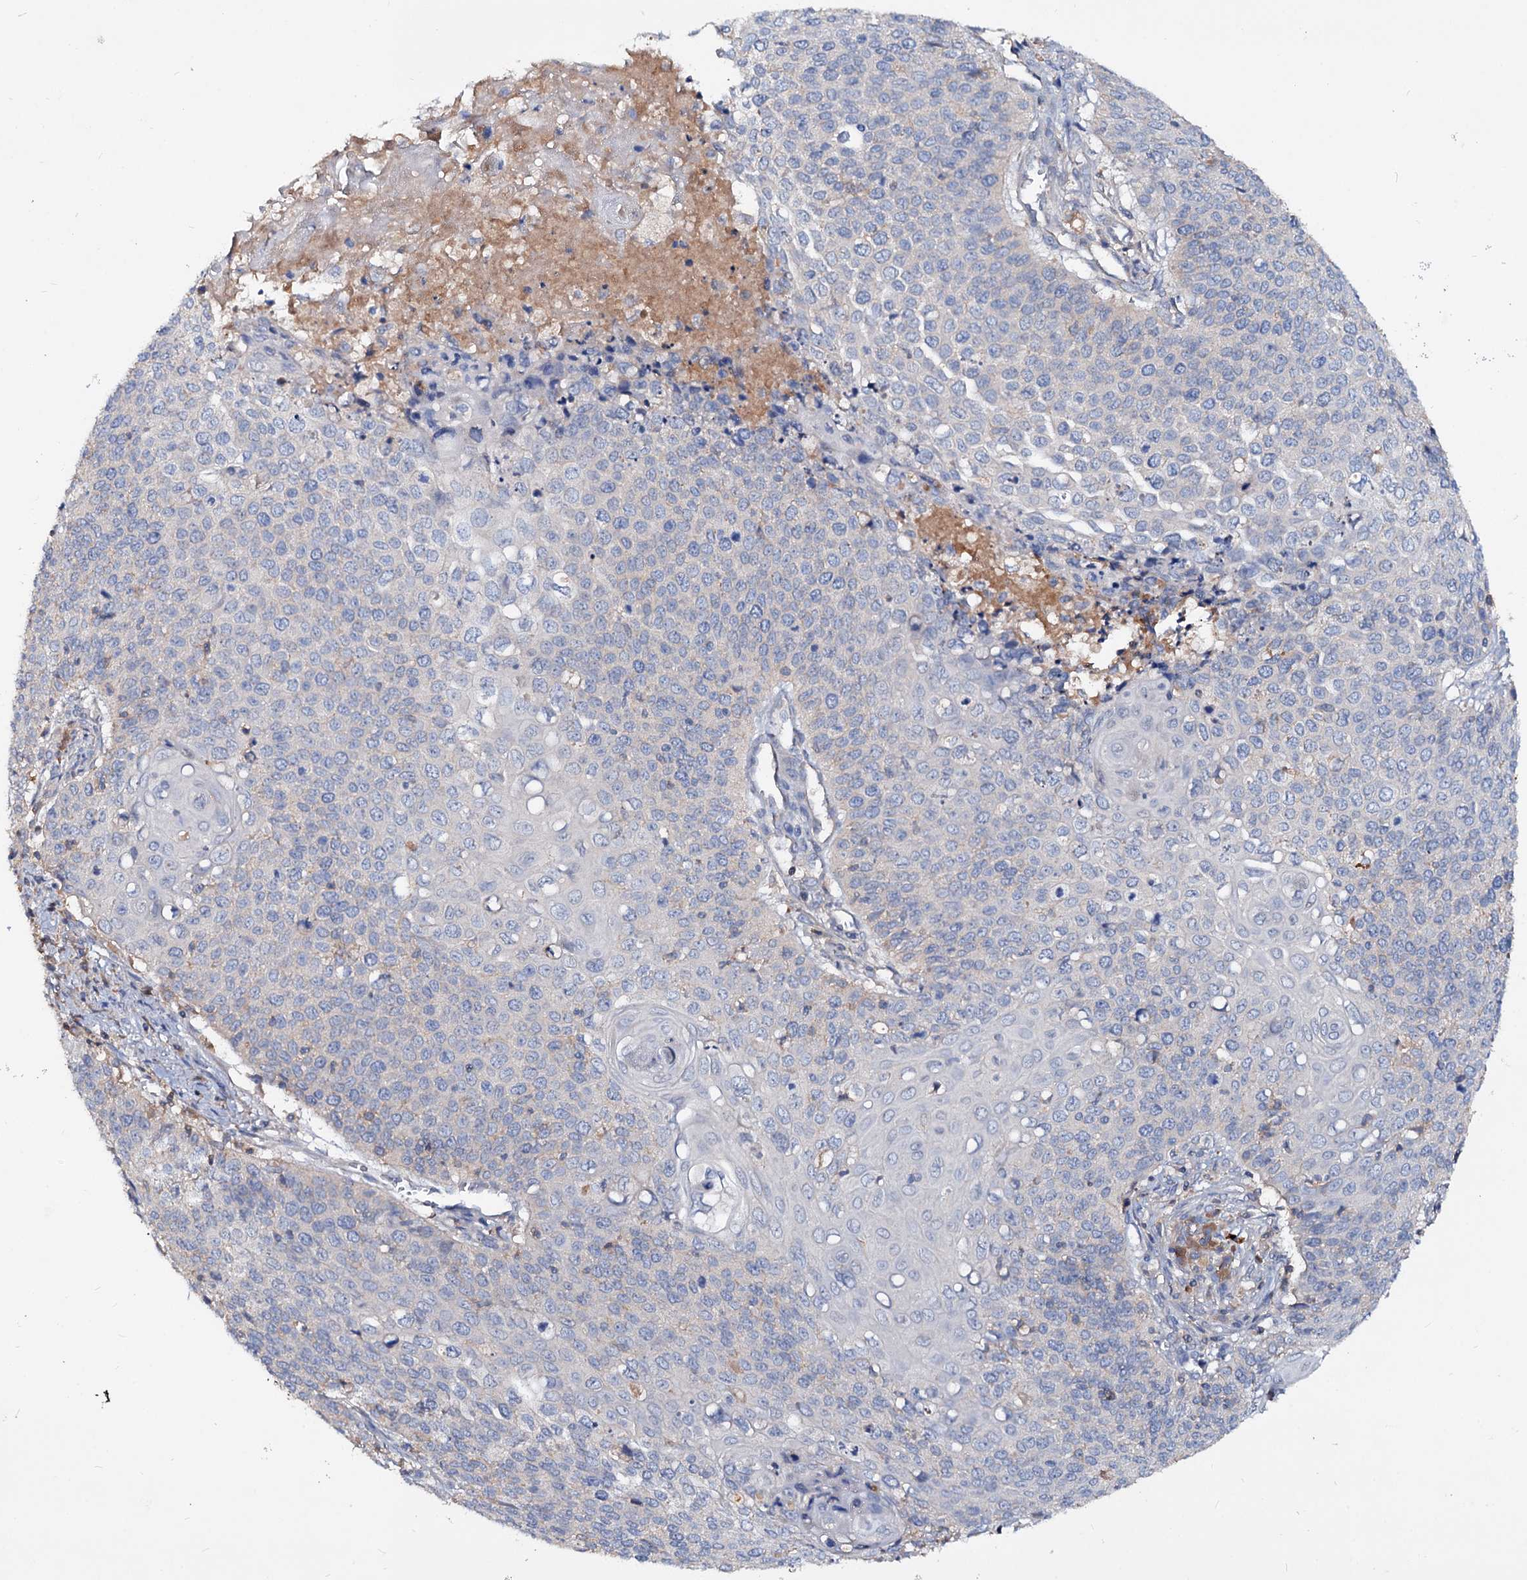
{"staining": {"intensity": "negative", "quantity": "none", "location": "none"}, "tissue": "cervical cancer", "cell_type": "Tumor cells", "image_type": "cancer", "snomed": [{"axis": "morphology", "description": "Squamous cell carcinoma, NOS"}, {"axis": "topography", "description": "Cervix"}], "caption": "Immunohistochemistry (IHC) histopathology image of squamous cell carcinoma (cervical) stained for a protein (brown), which reveals no positivity in tumor cells.", "gene": "ACY3", "patient": {"sex": "female", "age": 39}}